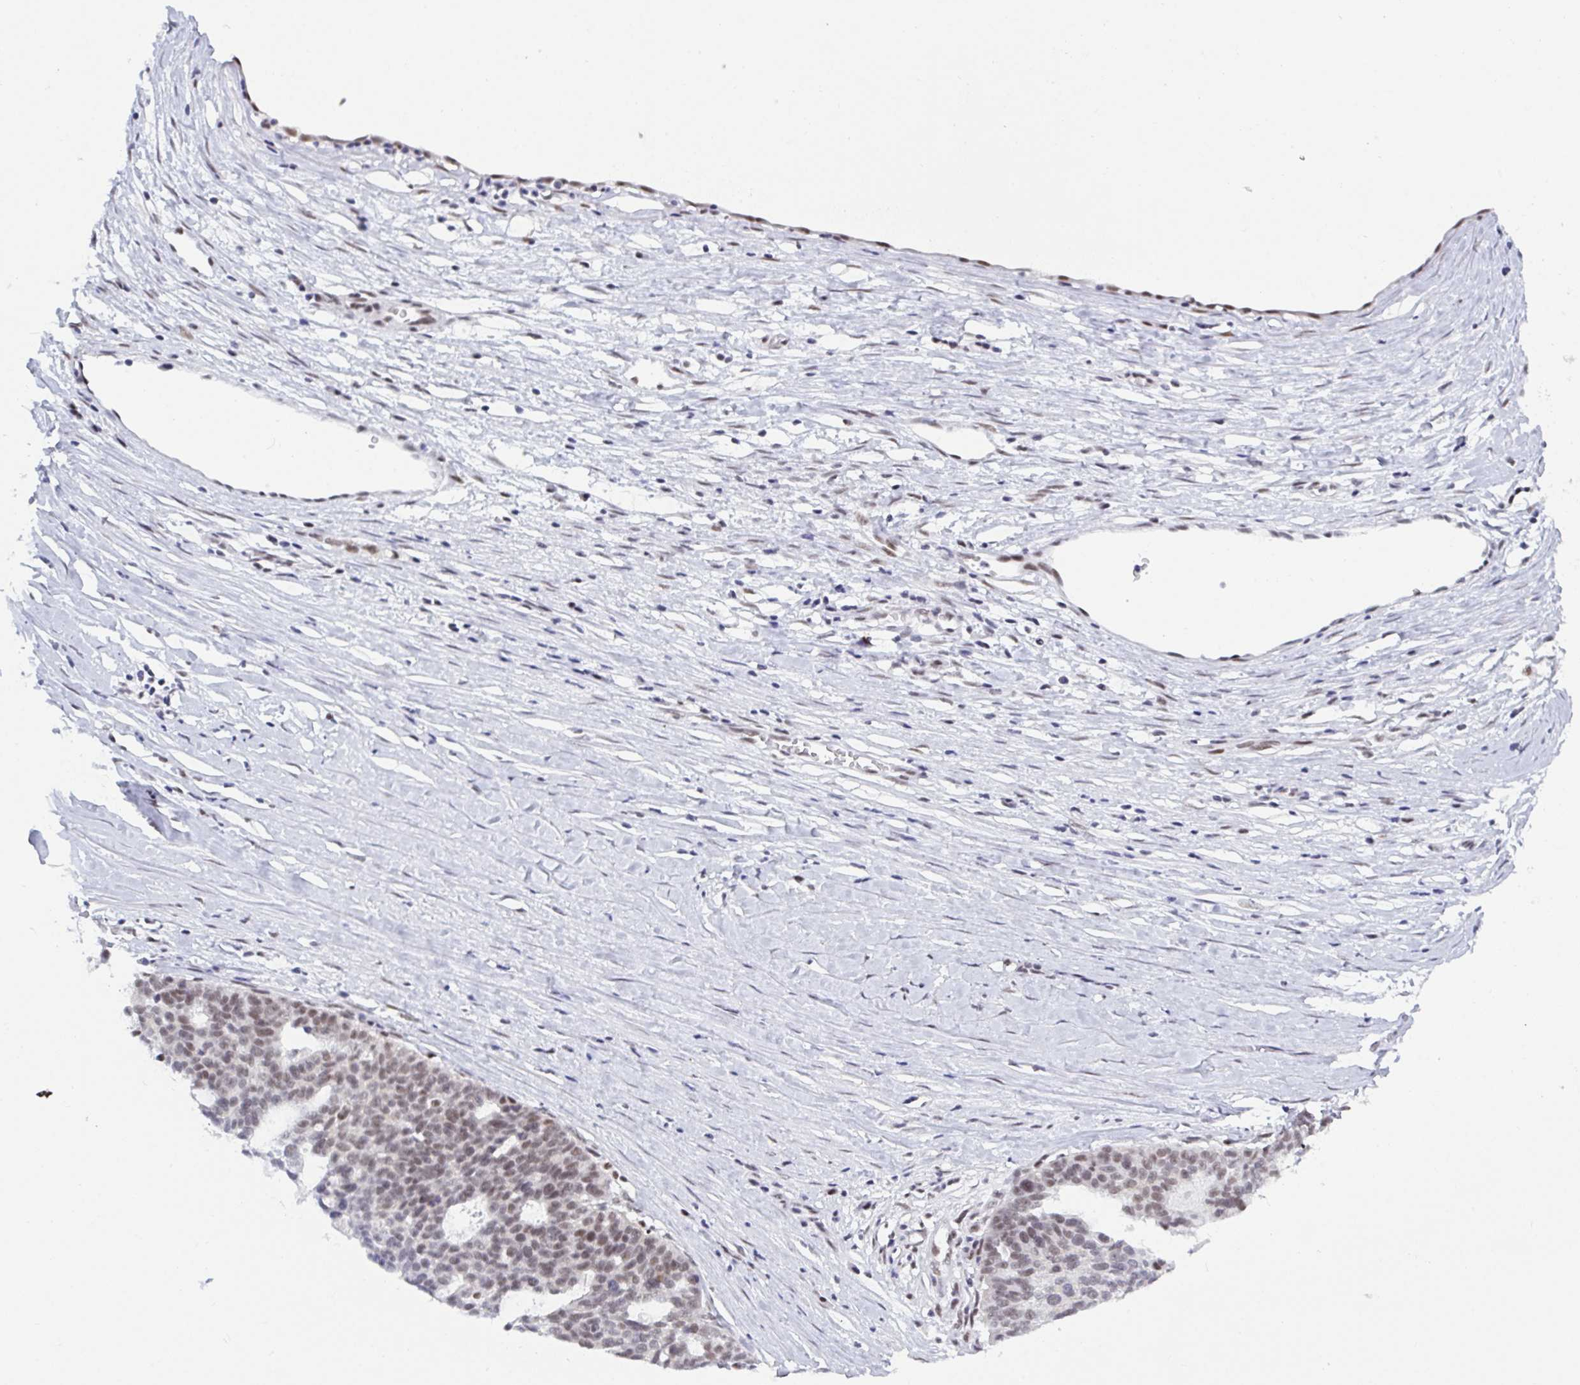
{"staining": {"intensity": "moderate", "quantity": "25%-75%", "location": "nuclear"}, "tissue": "ovarian cancer", "cell_type": "Tumor cells", "image_type": "cancer", "snomed": [{"axis": "morphology", "description": "Cystadenocarcinoma, serous, NOS"}, {"axis": "topography", "description": "Ovary"}], "caption": "Protein staining reveals moderate nuclear expression in about 25%-75% of tumor cells in ovarian cancer (serous cystadenocarcinoma). (Brightfield microscopy of DAB IHC at high magnification).", "gene": "PPP1R10", "patient": {"sex": "female", "age": 59}}